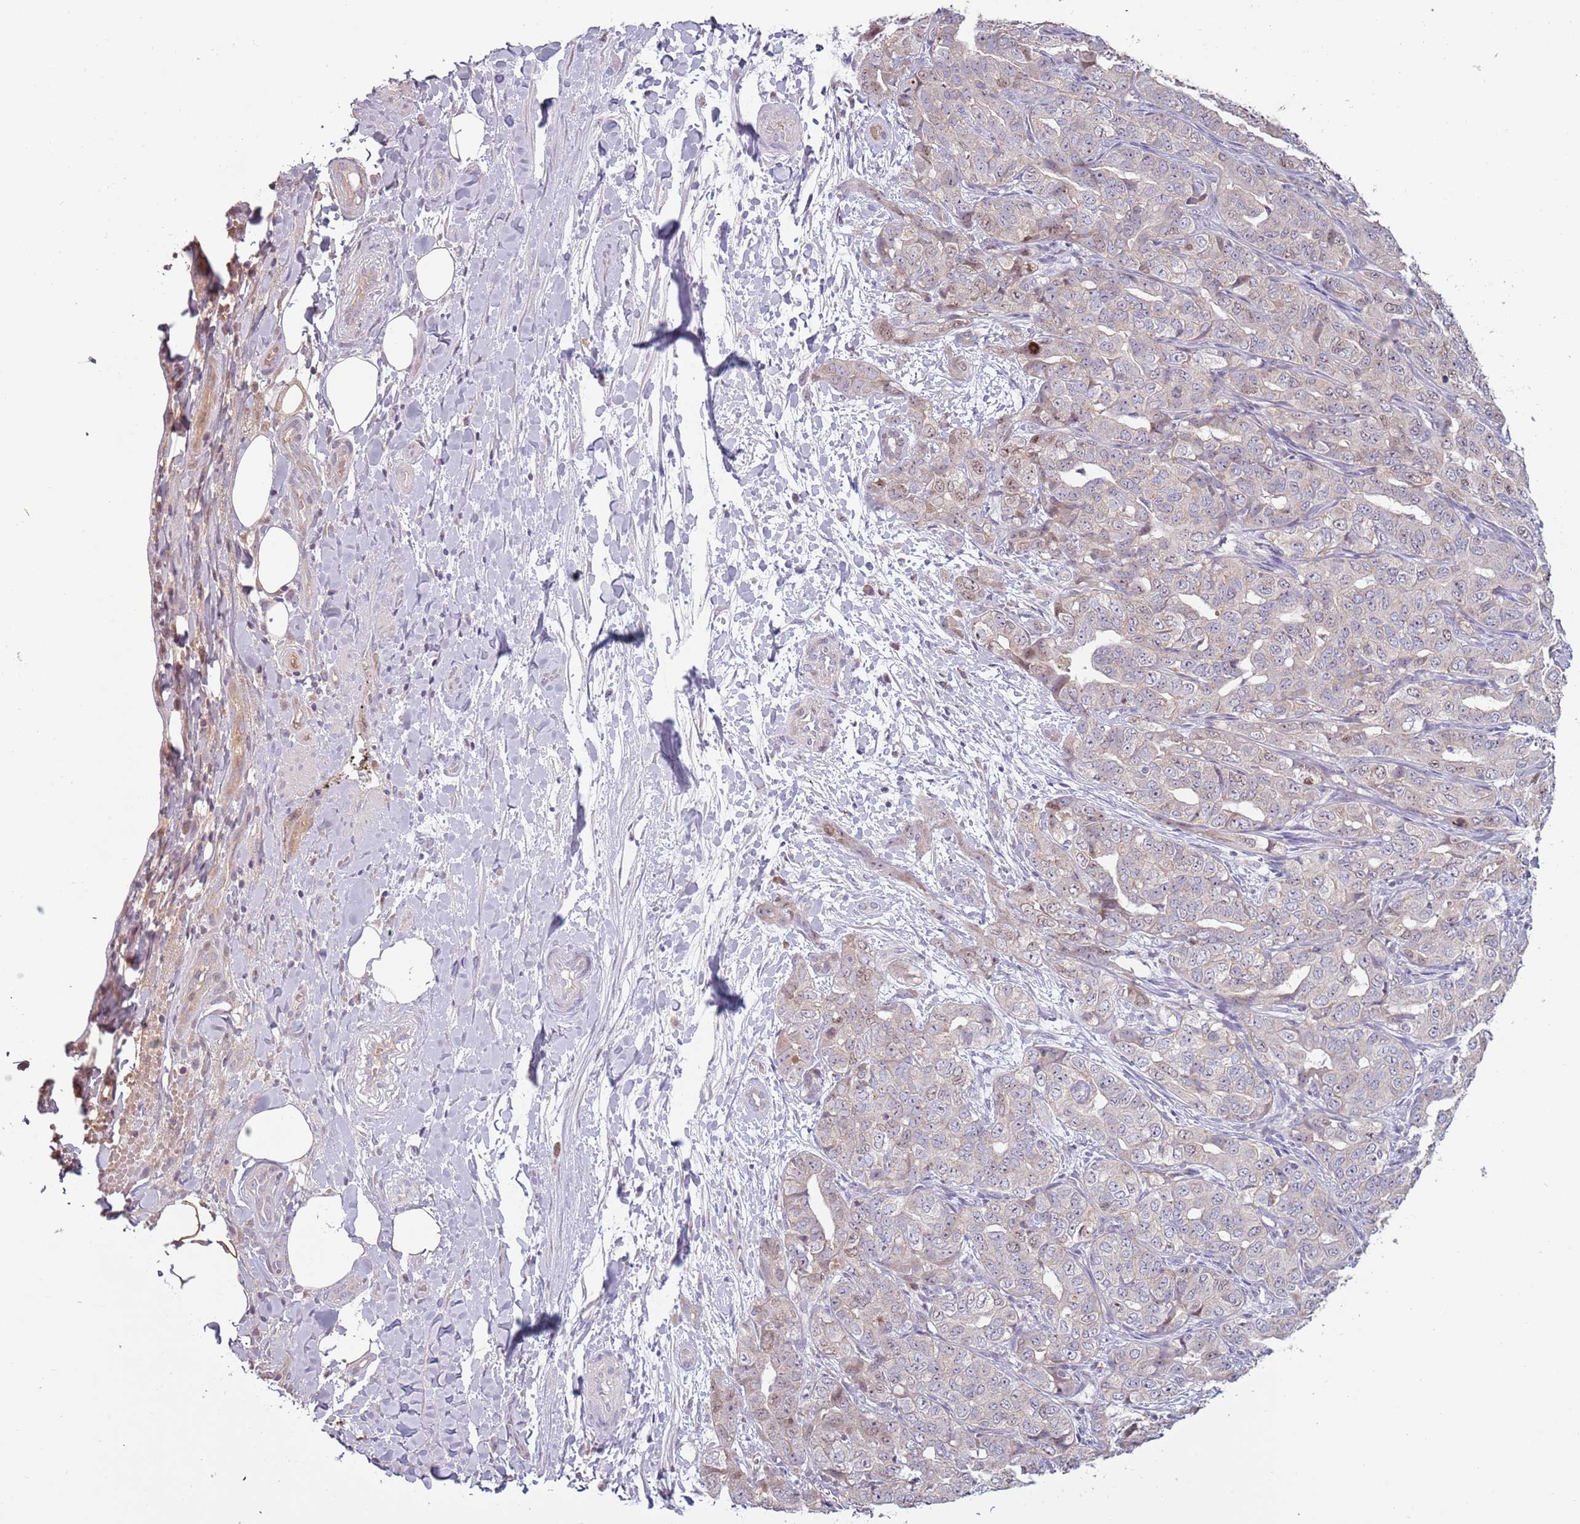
{"staining": {"intensity": "moderate", "quantity": "<25%", "location": "cytoplasmic/membranous"}, "tissue": "liver cancer", "cell_type": "Tumor cells", "image_type": "cancer", "snomed": [{"axis": "morphology", "description": "Cholangiocarcinoma"}, {"axis": "topography", "description": "Liver"}], "caption": "IHC (DAB (3,3'-diaminobenzidine)) staining of cholangiocarcinoma (liver) displays moderate cytoplasmic/membranous protein staining in approximately <25% of tumor cells. The staining was performed using DAB, with brown indicating positive protein expression. Nuclei are stained blue with hematoxylin.", "gene": "SYS1", "patient": {"sex": "male", "age": 59}}